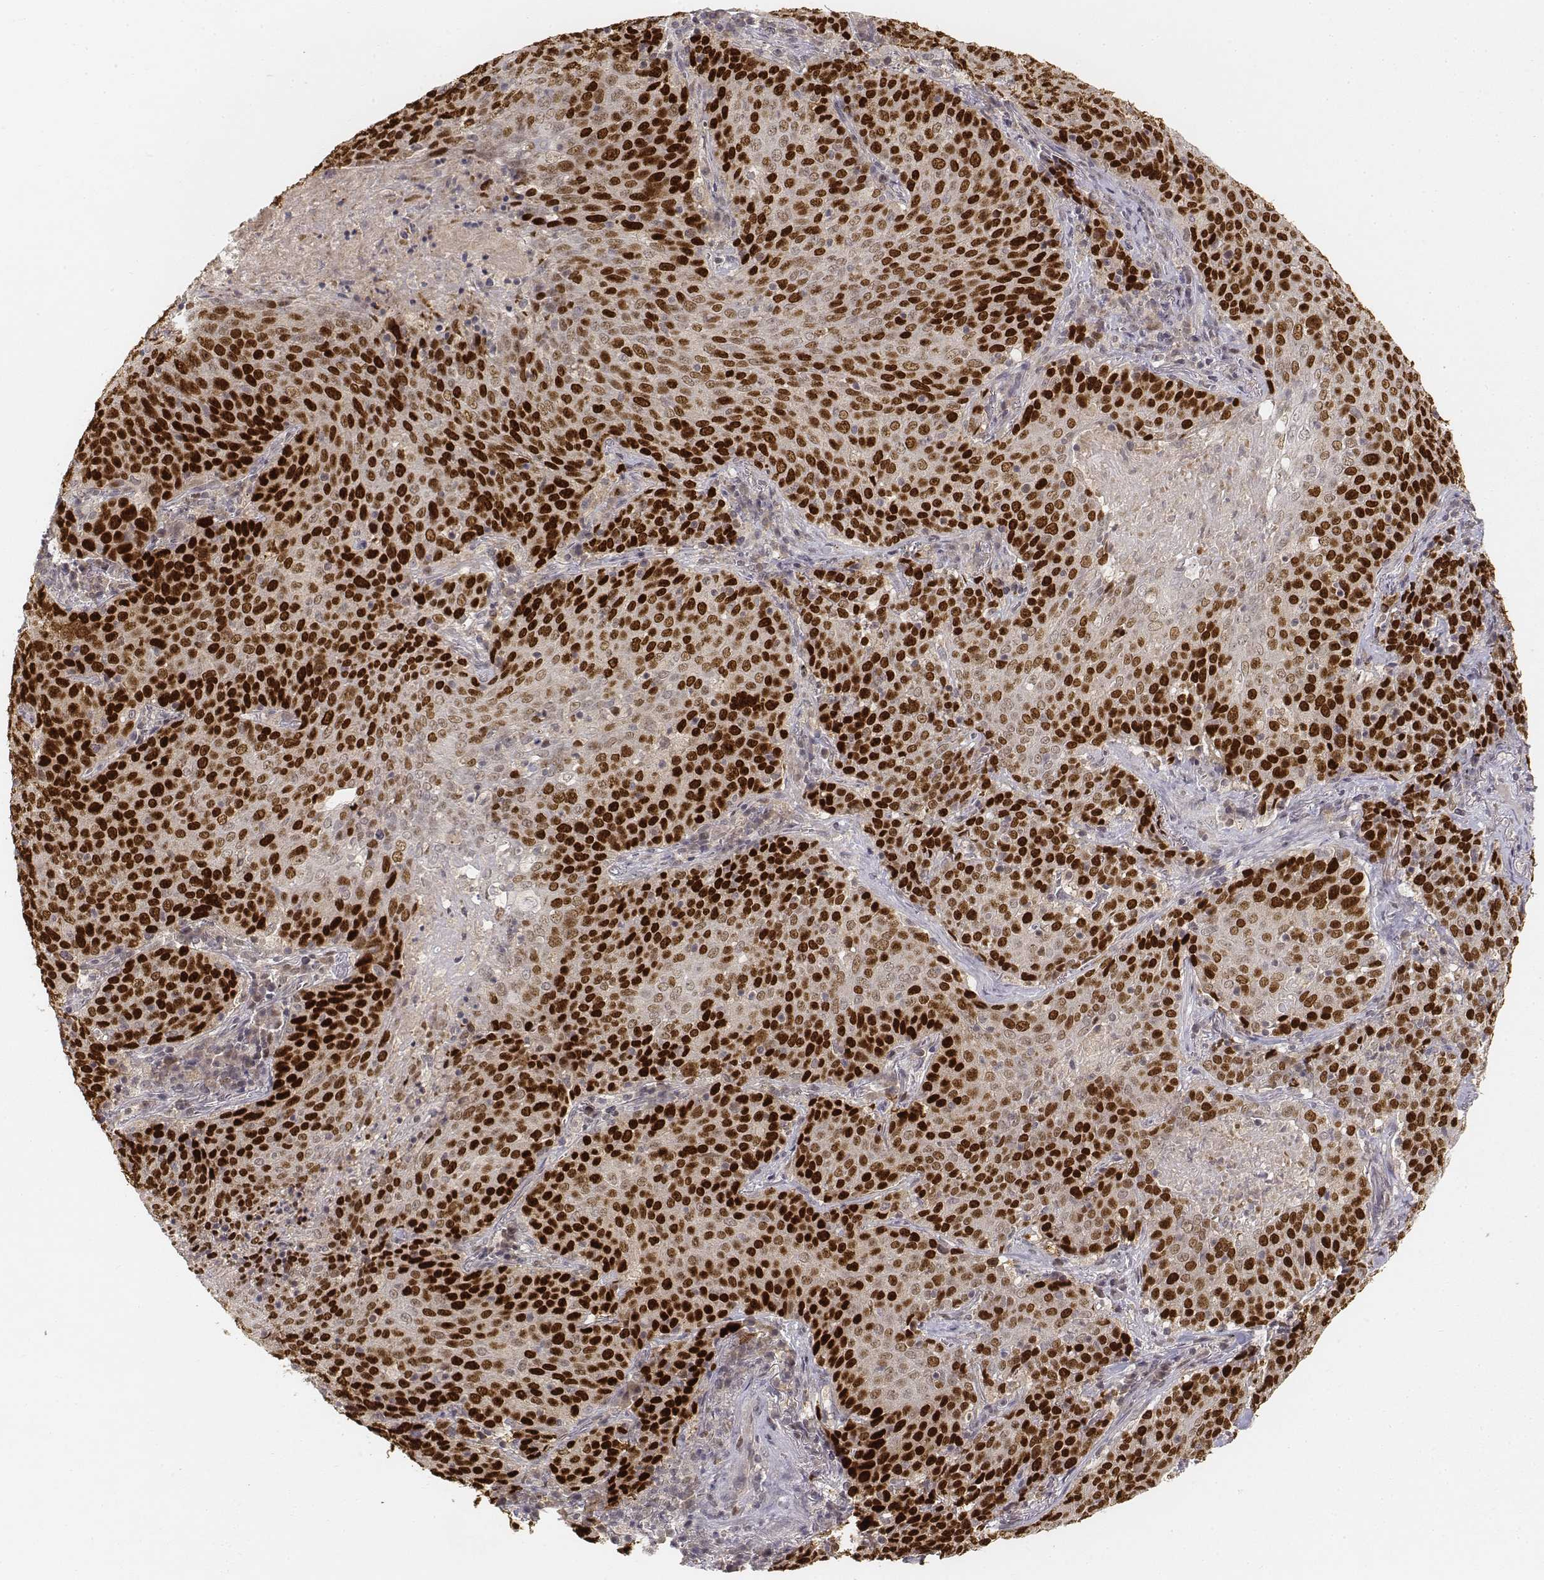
{"staining": {"intensity": "strong", "quantity": ">75%", "location": "nuclear"}, "tissue": "lung cancer", "cell_type": "Tumor cells", "image_type": "cancer", "snomed": [{"axis": "morphology", "description": "Squamous cell carcinoma, NOS"}, {"axis": "topography", "description": "Lung"}], "caption": "About >75% of tumor cells in human squamous cell carcinoma (lung) display strong nuclear protein positivity as visualized by brown immunohistochemical staining.", "gene": "FANCD2", "patient": {"sex": "male", "age": 82}}